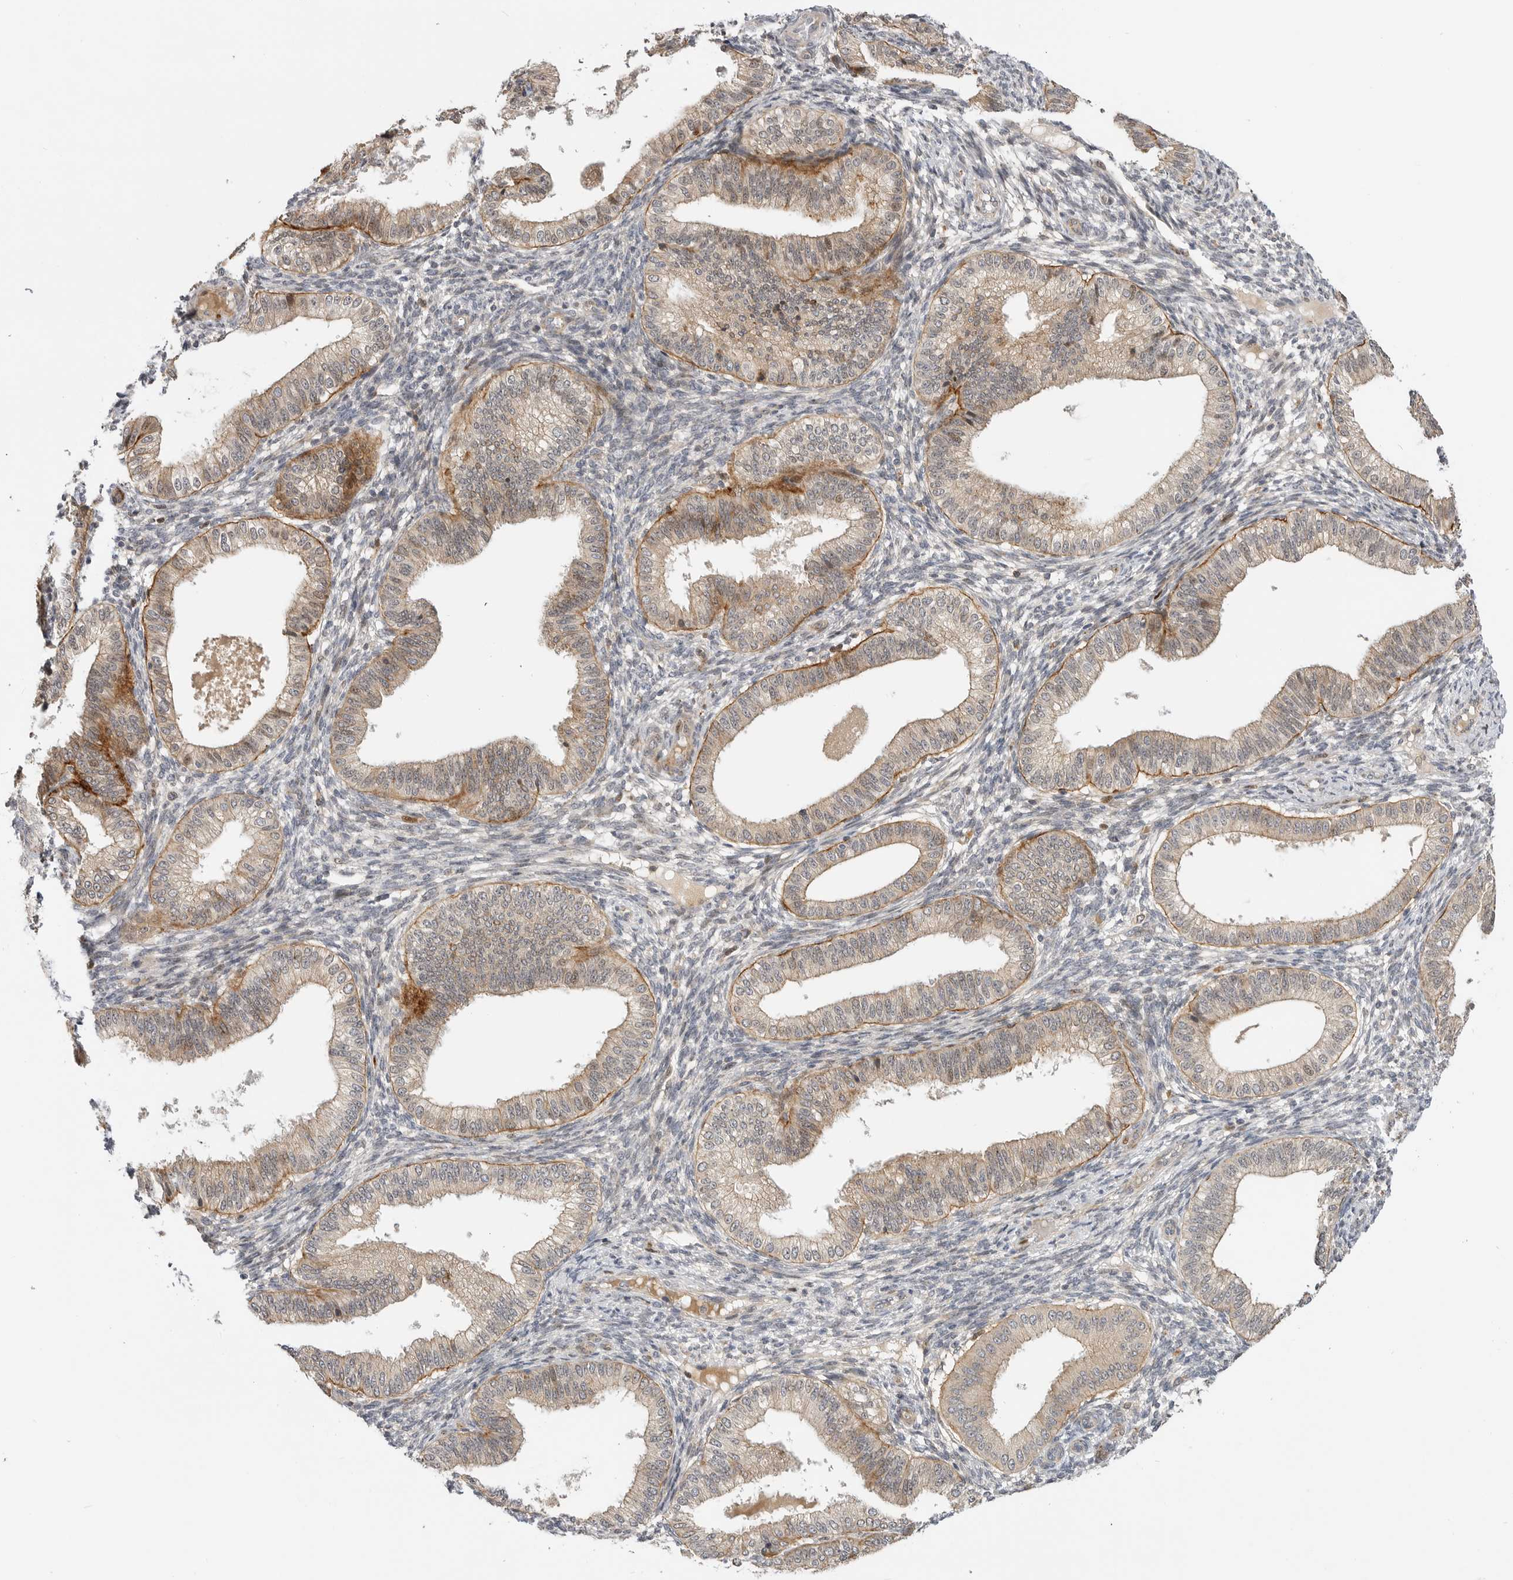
{"staining": {"intensity": "negative", "quantity": "none", "location": "none"}, "tissue": "endometrium", "cell_type": "Cells in endometrial stroma", "image_type": "normal", "snomed": [{"axis": "morphology", "description": "Normal tissue, NOS"}, {"axis": "topography", "description": "Endometrium"}], "caption": "IHC image of unremarkable human endometrium stained for a protein (brown), which displays no positivity in cells in endometrial stroma. (Brightfield microscopy of DAB IHC at high magnification).", "gene": "CSNK1G3", "patient": {"sex": "female", "age": 39}}